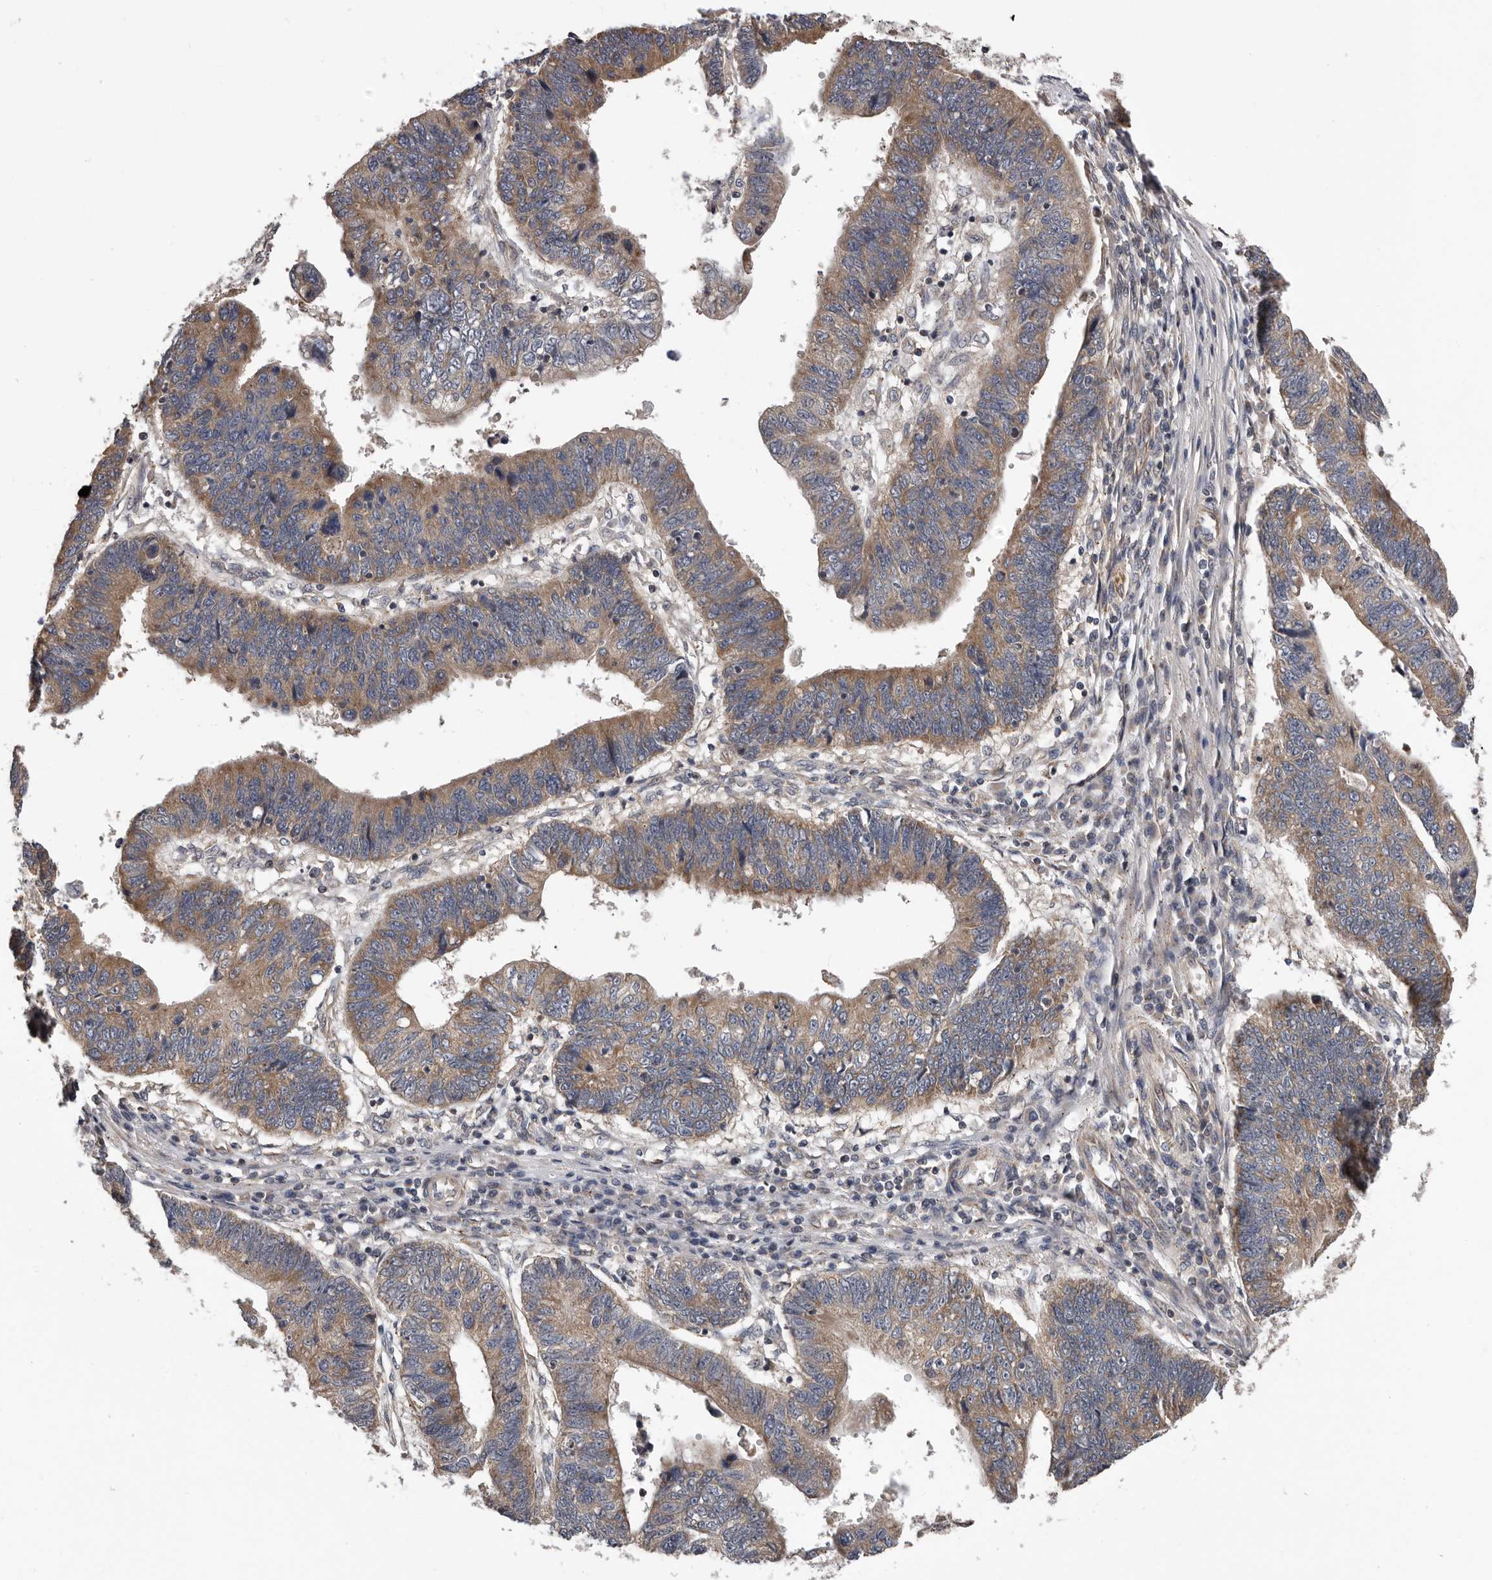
{"staining": {"intensity": "moderate", "quantity": "25%-75%", "location": "cytoplasmic/membranous"}, "tissue": "stomach cancer", "cell_type": "Tumor cells", "image_type": "cancer", "snomed": [{"axis": "morphology", "description": "Adenocarcinoma, NOS"}, {"axis": "topography", "description": "Stomach"}], "caption": "Immunohistochemical staining of human stomach cancer shows medium levels of moderate cytoplasmic/membranous protein positivity in approximately 25%-75% of tumor cells.", "gene": "VPS37A", "patient": {"sex": "male", "age": 59}}